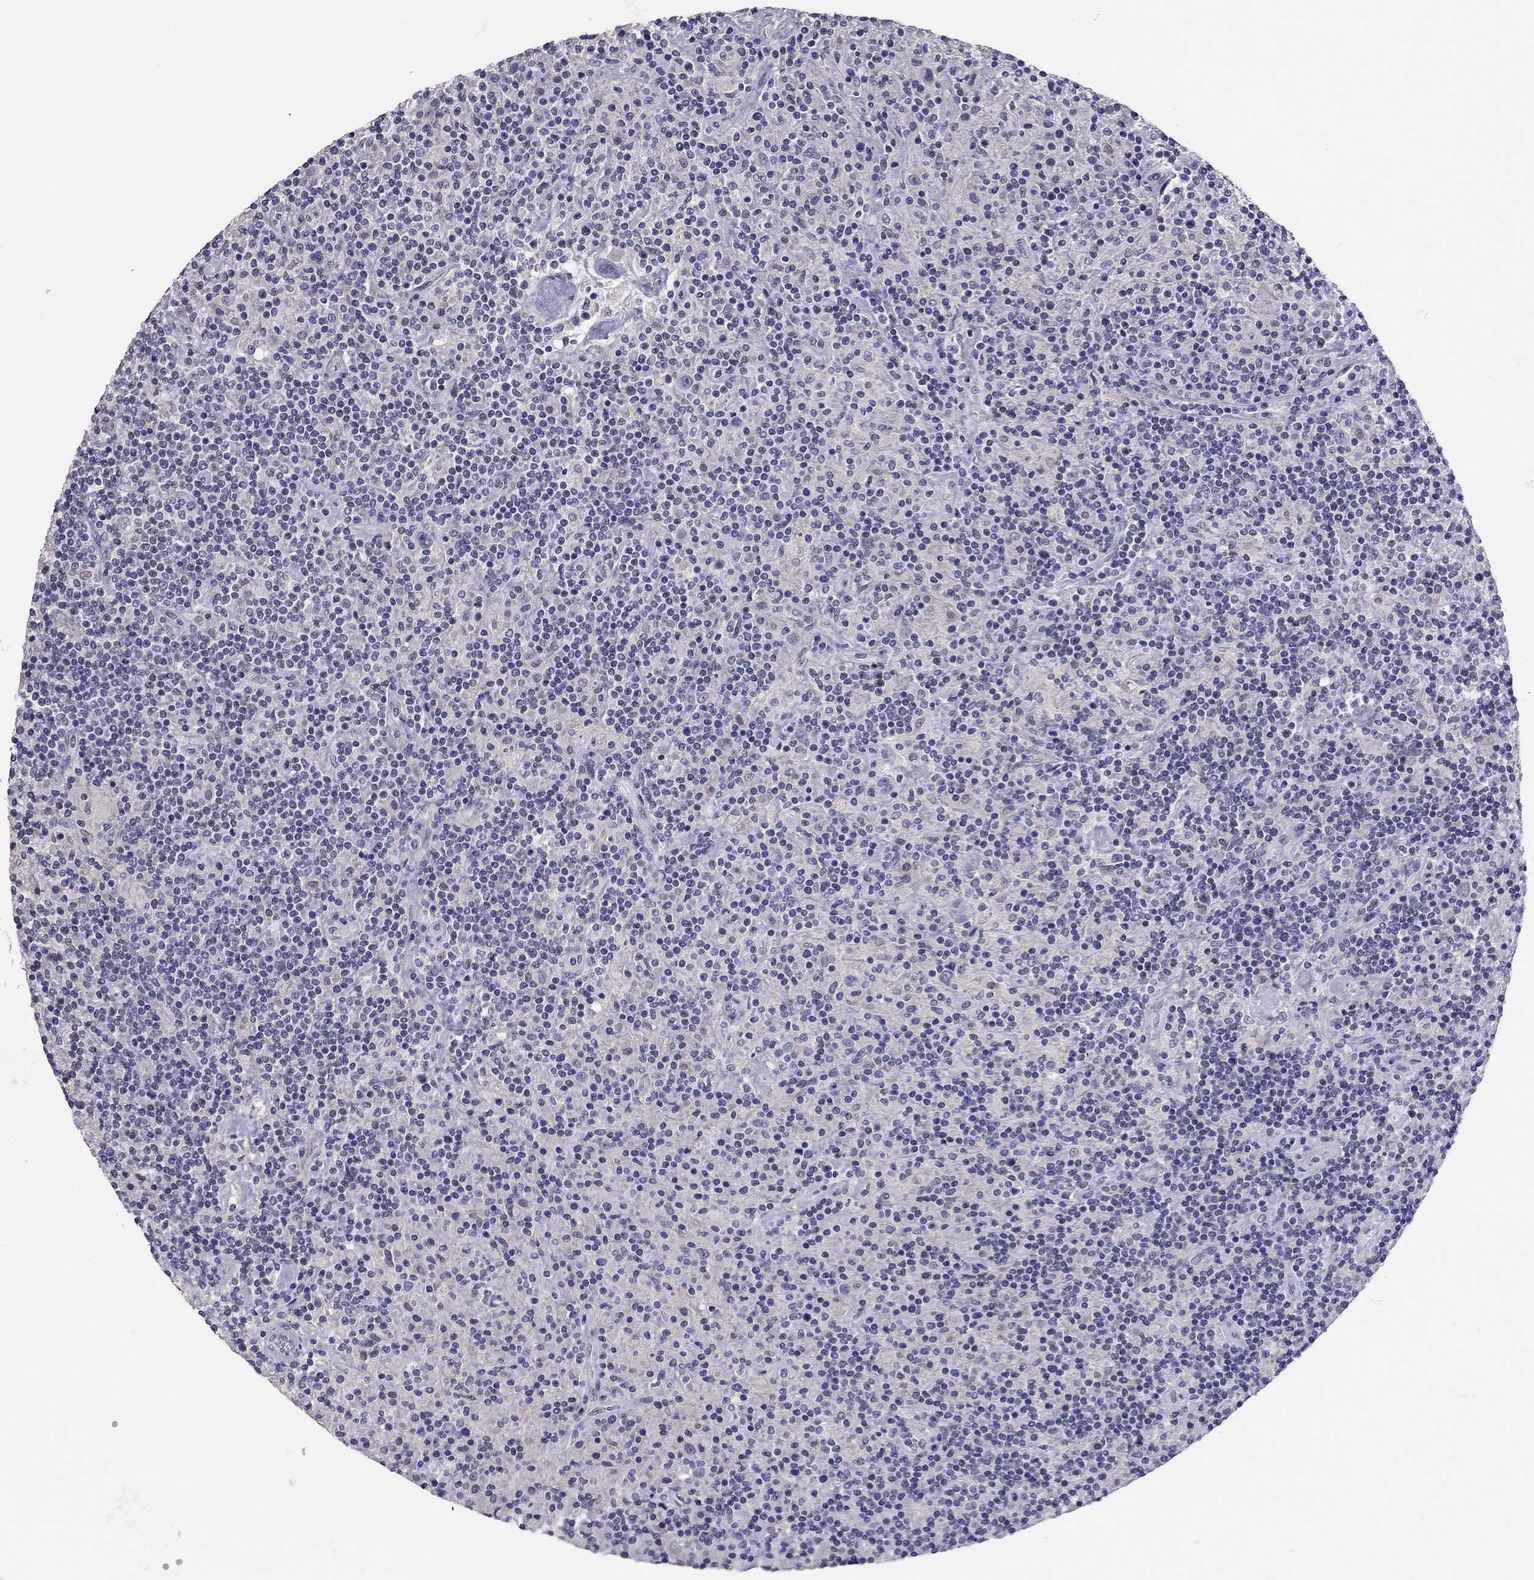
{"staining": {"intensity": "negative", "quantity": "none", "location": "none"}, "tissue": "lymphoma", "cell_type": "Tumor cells", "image_type": "cancer", "snomed": [{"axis": "morphology", "description": "Hodgkin's disease, NOS"}, {"axis": "topography", "description": "Lymph node"}], "caption": "An IHC micrograph of lymphoma is shown. There is no staining in tumor cells of lymphoma.", "gene": "SCARB1", "patient": {"sex": "male", "age": 70}}